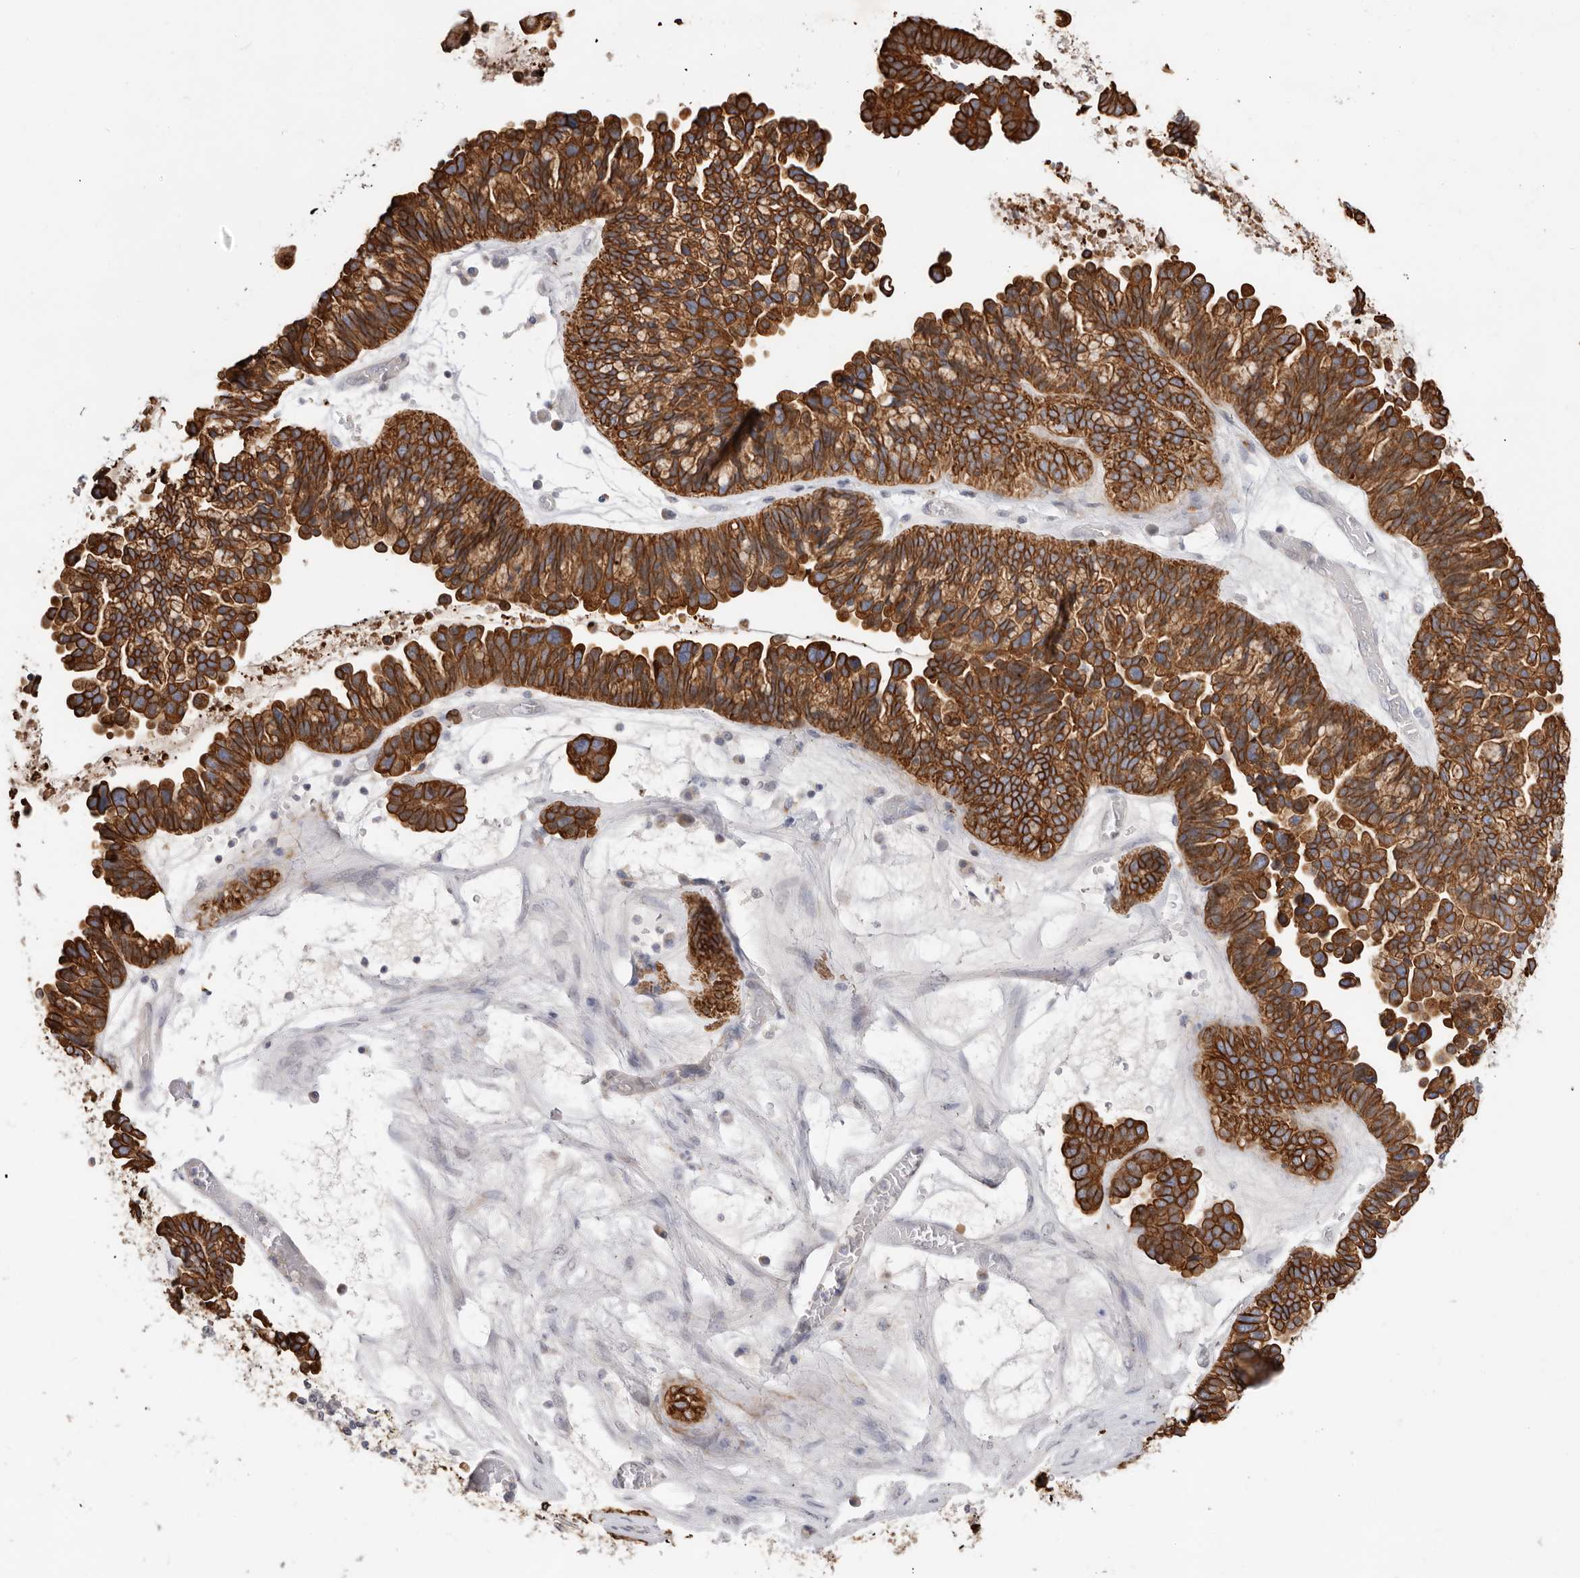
{"staining": {"intensity": "strong", "quantity": ">75%", "location": "cytoplasmic/membranous"}, "tissue": "ovarian cancer", "cell_type": "Tumor cells", "image_type": "cancer", "snomed": [{"axis": "morphology", "description": "Cystadenocarcinoma, serous, NOS"}, {"axis": "topography", "description": "Ovary"}], "caption": "Serous cystadenocarcinoma (ovarian) was stained to show a protein in brown. There is high levels of strong cytoplasmic/membranous staining in approximately >75% of tumor cells.", "gene": "USH1C", "patient": {"sex": "female", "age": 56}}